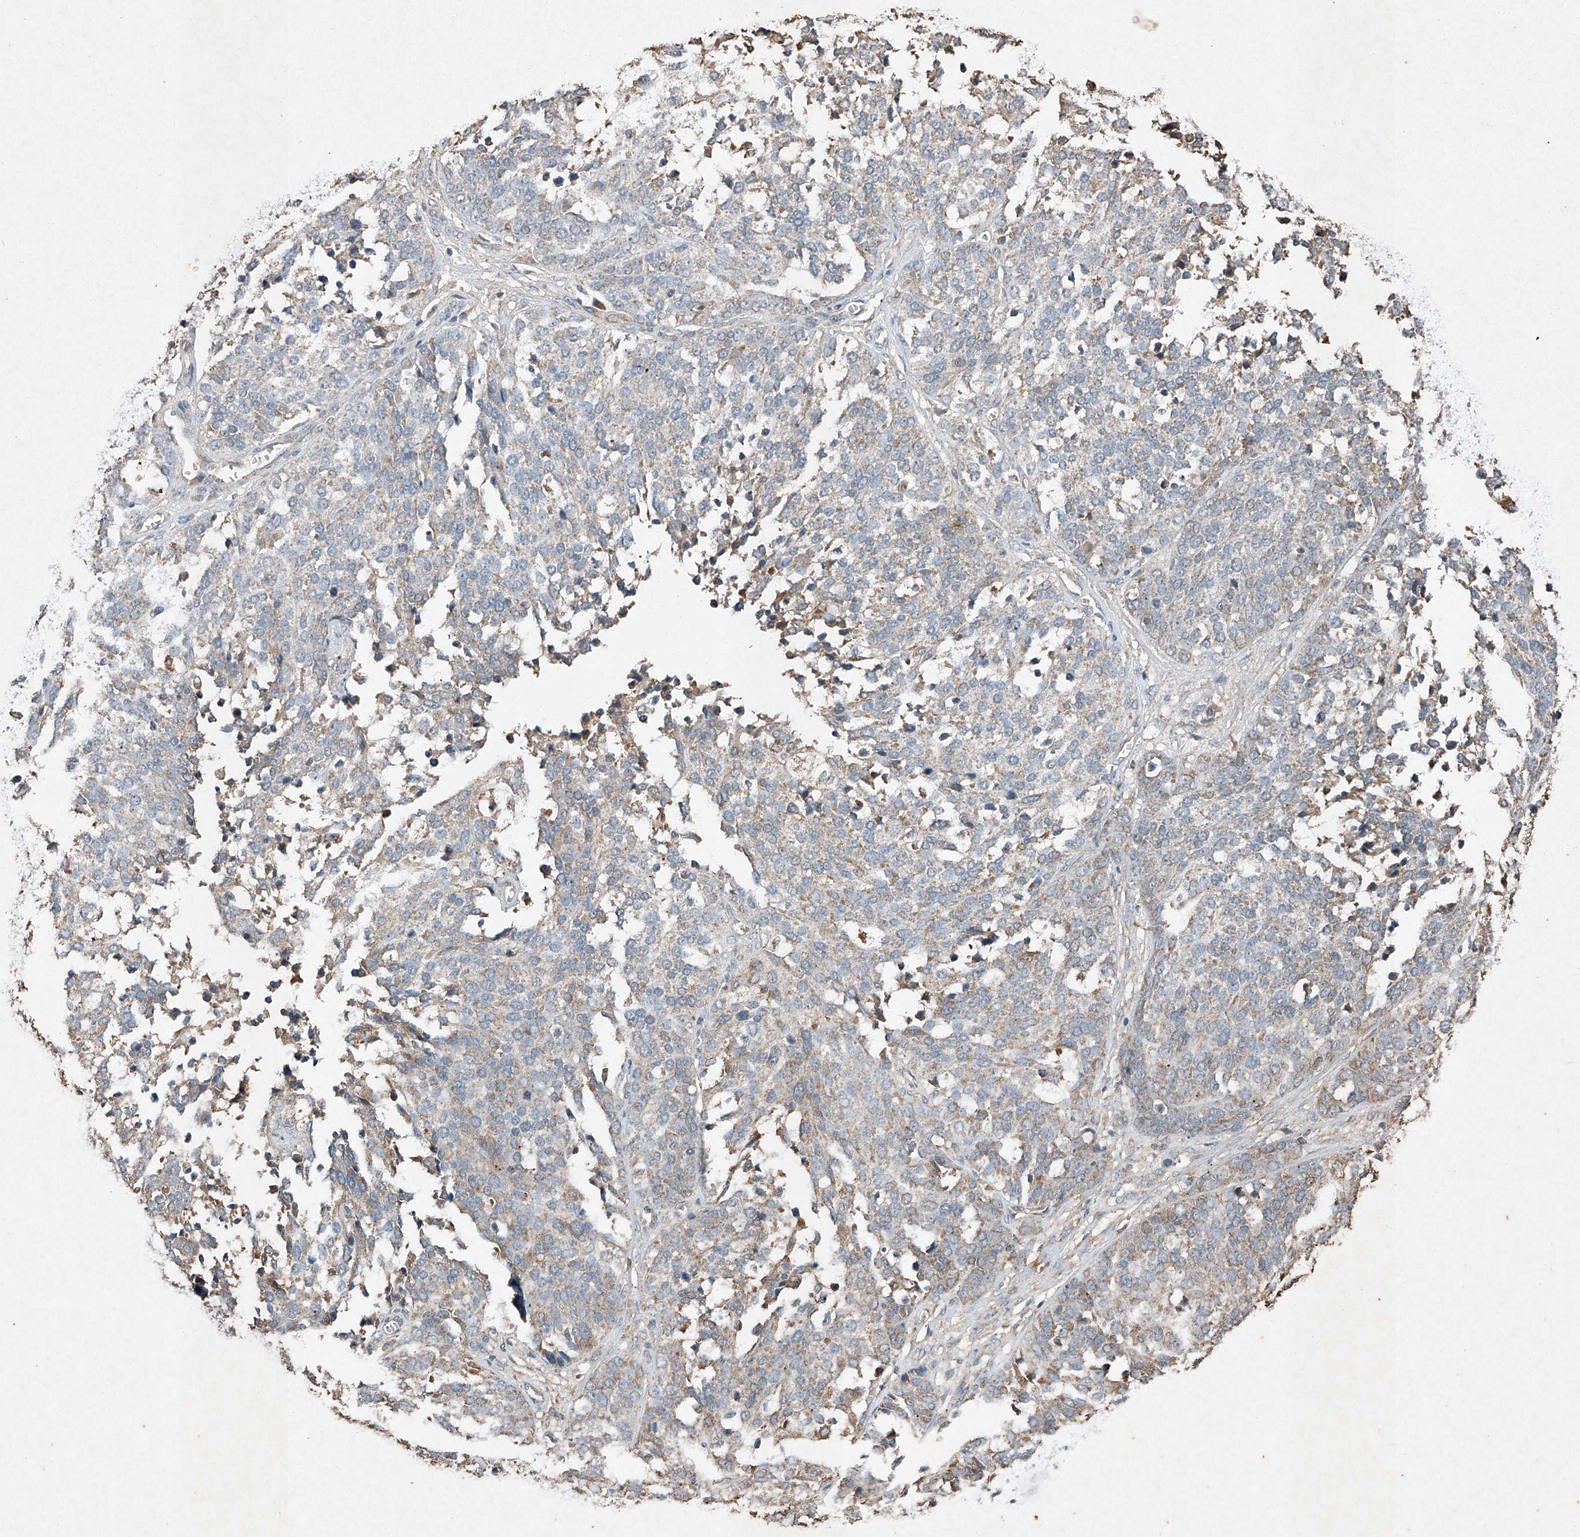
{"staining": {"intensity": "weak", "quantity": ">75%", "location": "cytoplasmic/membranous"}, "tissue": "ovarian cancer", "cell_type": "Tumor cells", "image_type": "cancer", "snomed": [{"axis": "morphology", "description": "Cystadenocarcinoma, serous, NOS"}, {"axis": "topography", "description": "Ovary"}], "caption": "Ovarian cancer was stained to show a protein in brown. There is low levels of weak cytoplasmic/membranous positivity in about >75% of tumor cells.", "gene": "STK3", "patient": {"sex": "female", "age": 44}}